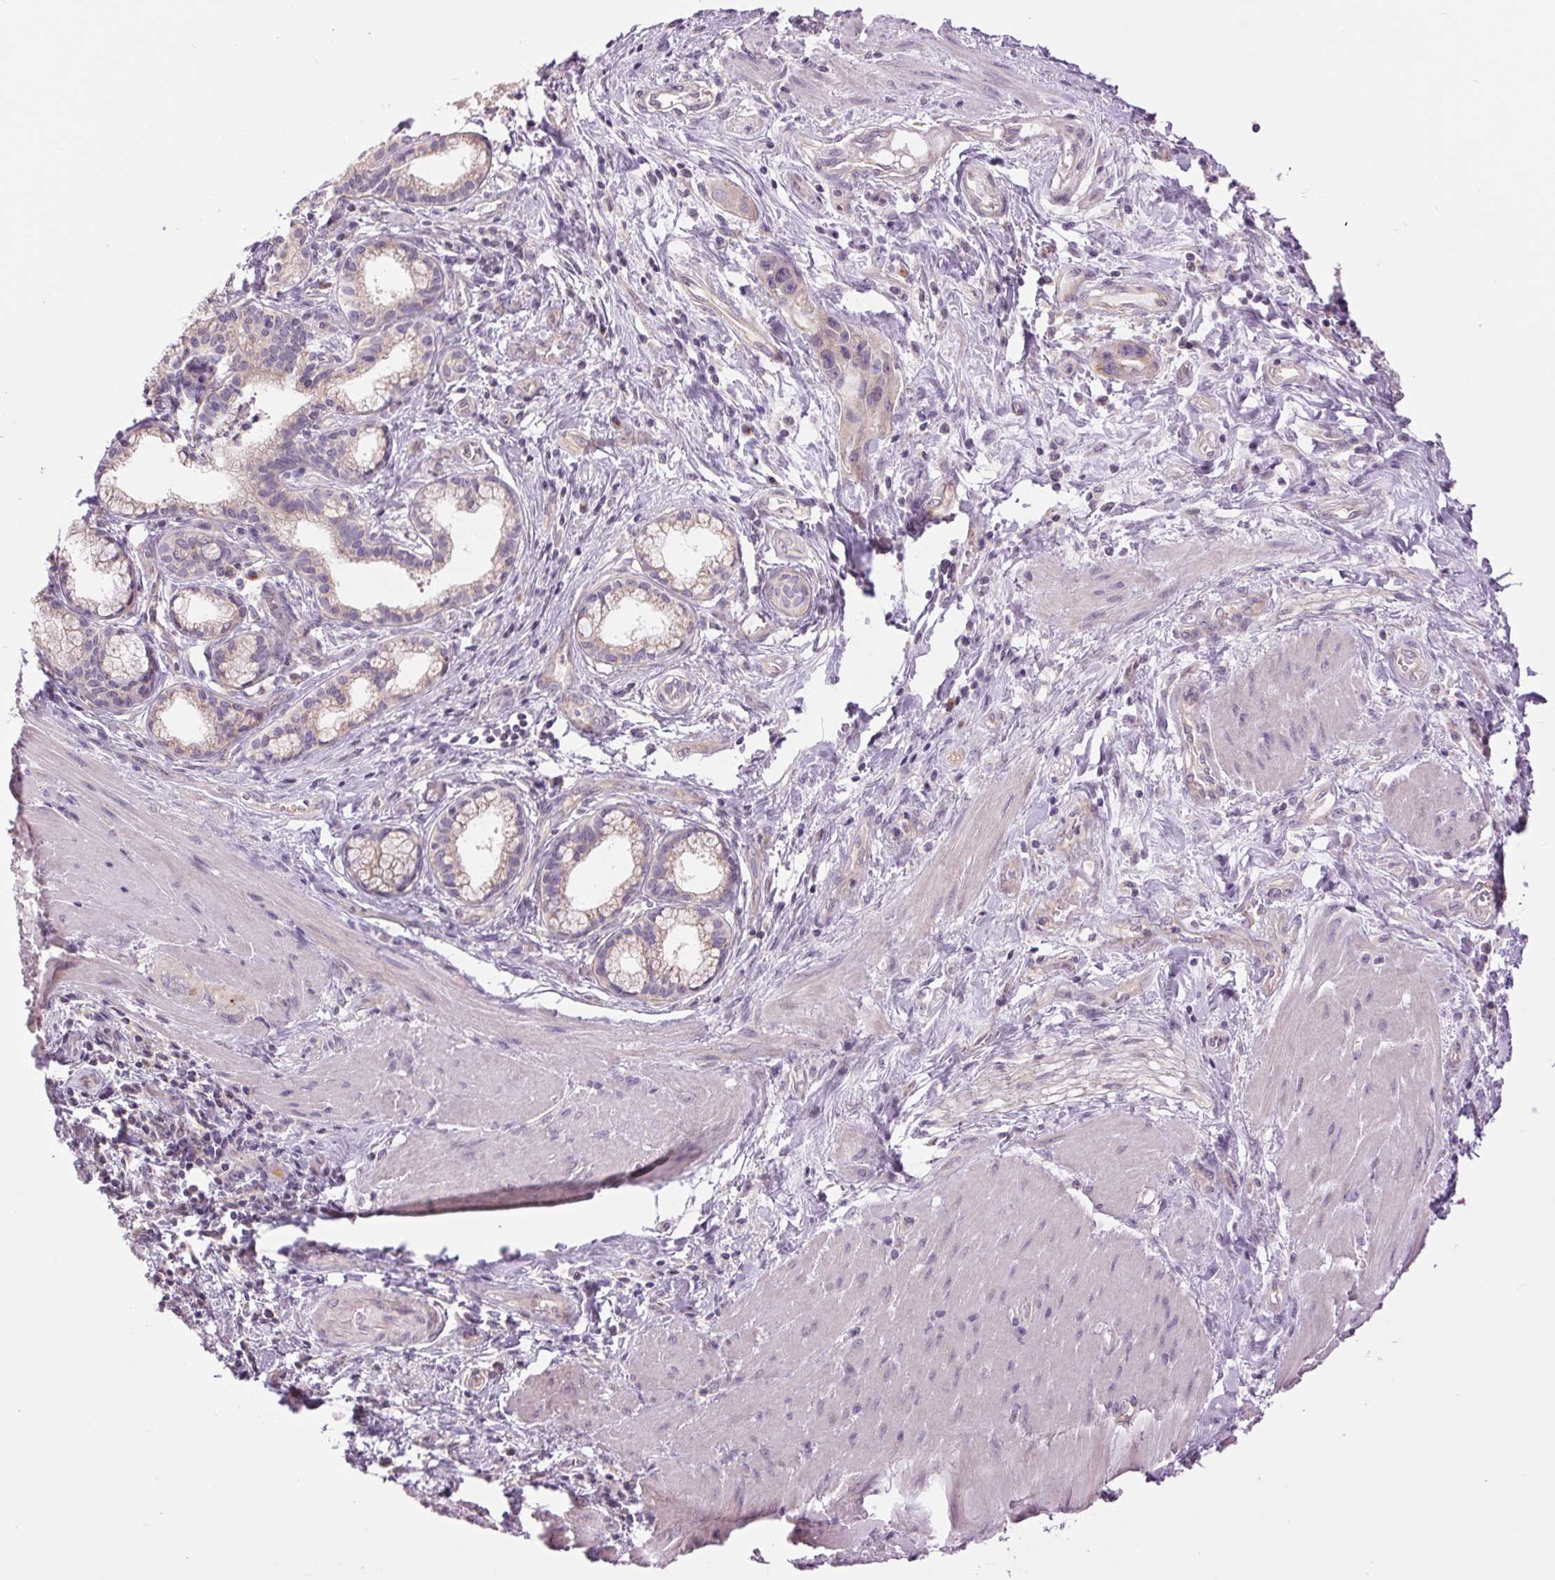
{"staining": {"intensity": "negative", "quantity": "none", "location": "none"}, "tissue": "pancreatic cancer", "cell_type": "Tumor cells", "image_type": "cancer", "snomed": [{"axis": "morphology", "description": "Adenocarcinoma, NOS"}, {"axis": "topography", "description": "Pancreas"}], "caption": "Tumor cells are negative for protein expression in human pancreatic adenocarcinoma.", "gene": "CTNNA3", "patient": {"sex": "female", "age": 66}}